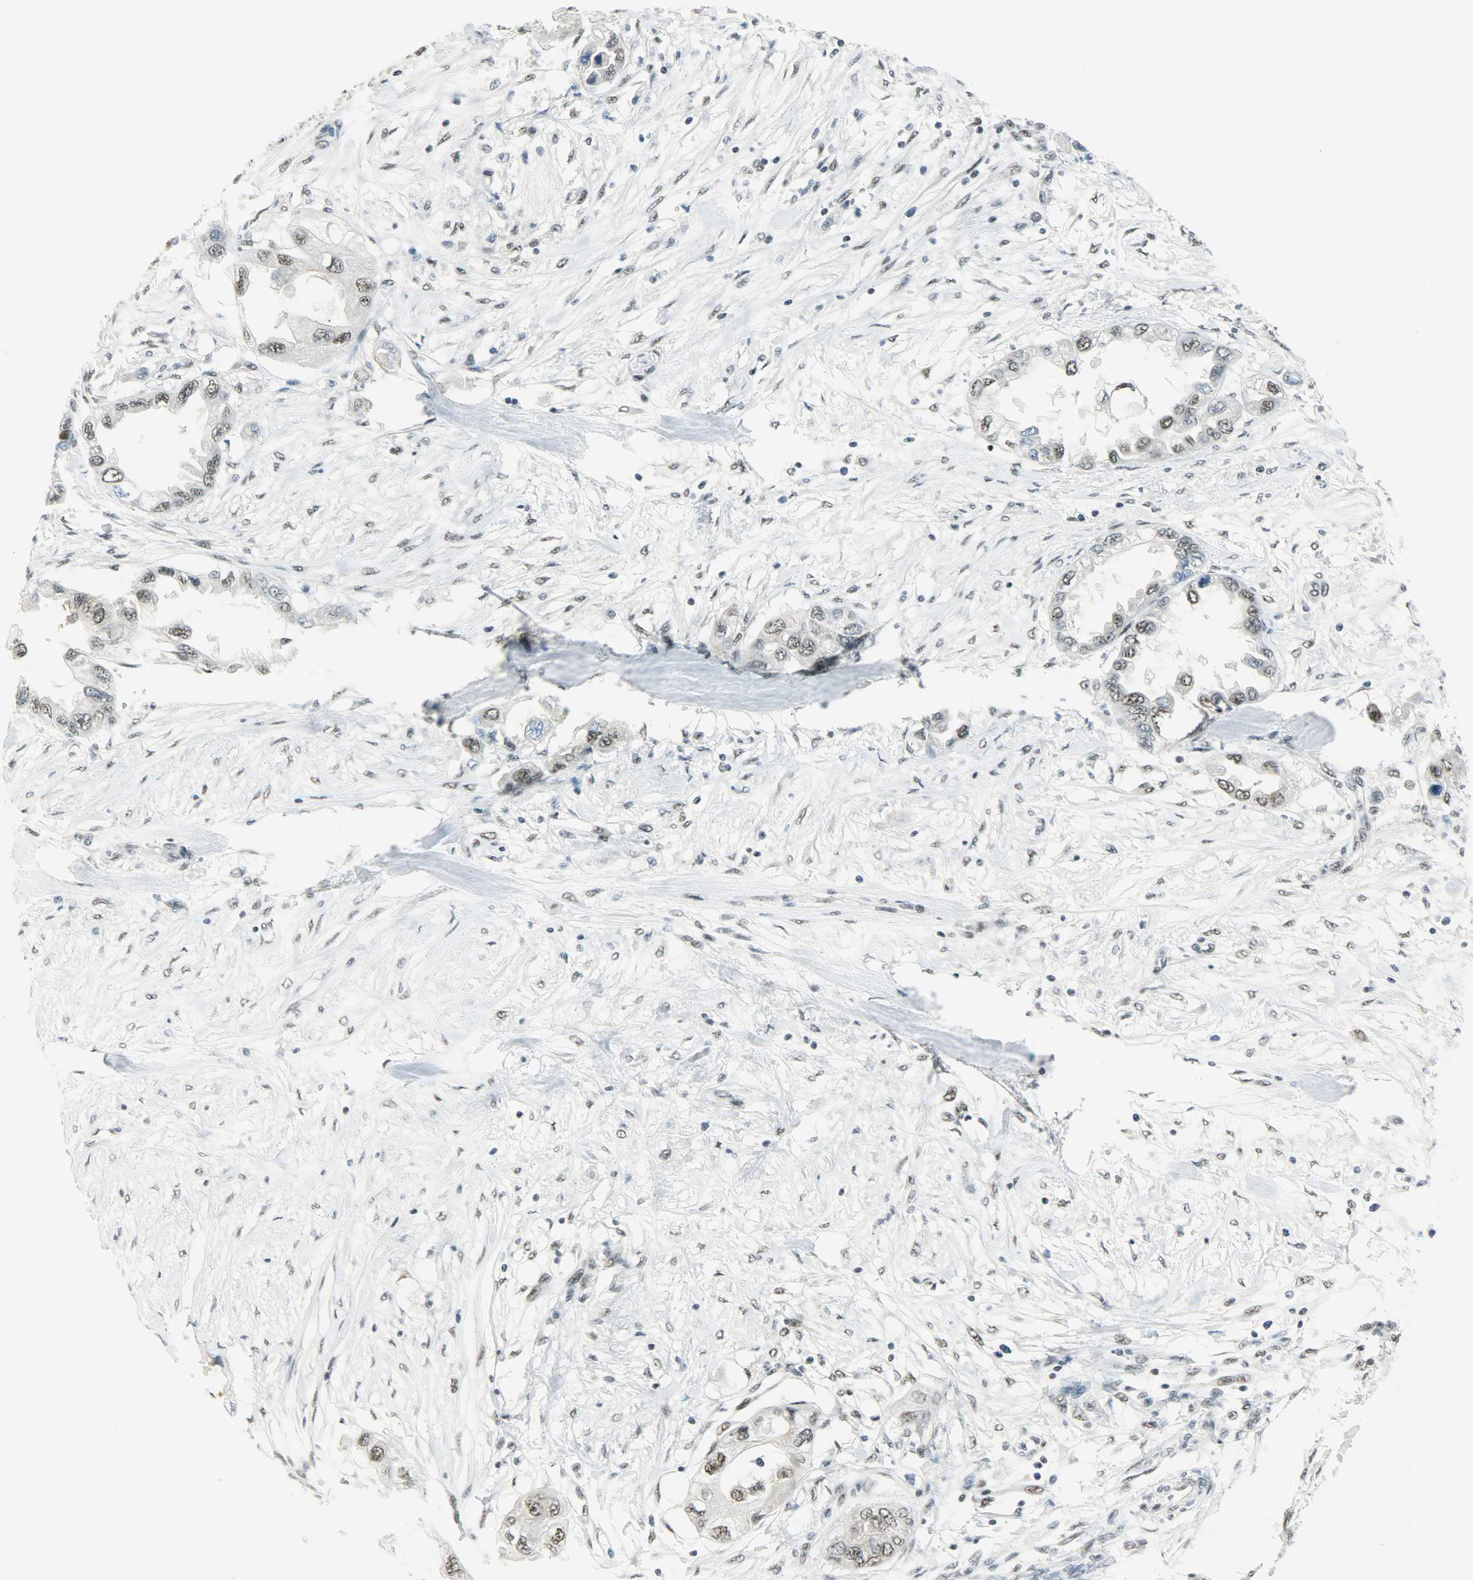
{"staining": {"intensity": "moderate", "quantity": ">75%", "location": "nuclear"}, "tissue": "endometrial cancer", "cell_type": "Tumor cells", "image_type": "cancer", "snomed": [{"axis": "morphology", "description": "Adenocarcinoma, NOS"}, {"axis": "topography", "description": "Endometrium"}], "caption": "The immunohistochemical stain labels moderate nuclear positivity in tumor cells of adenocarcinoma (endometrial) tissue.", "gene": "SUGP1", "patient": {"sex": "female", "age": 67}}